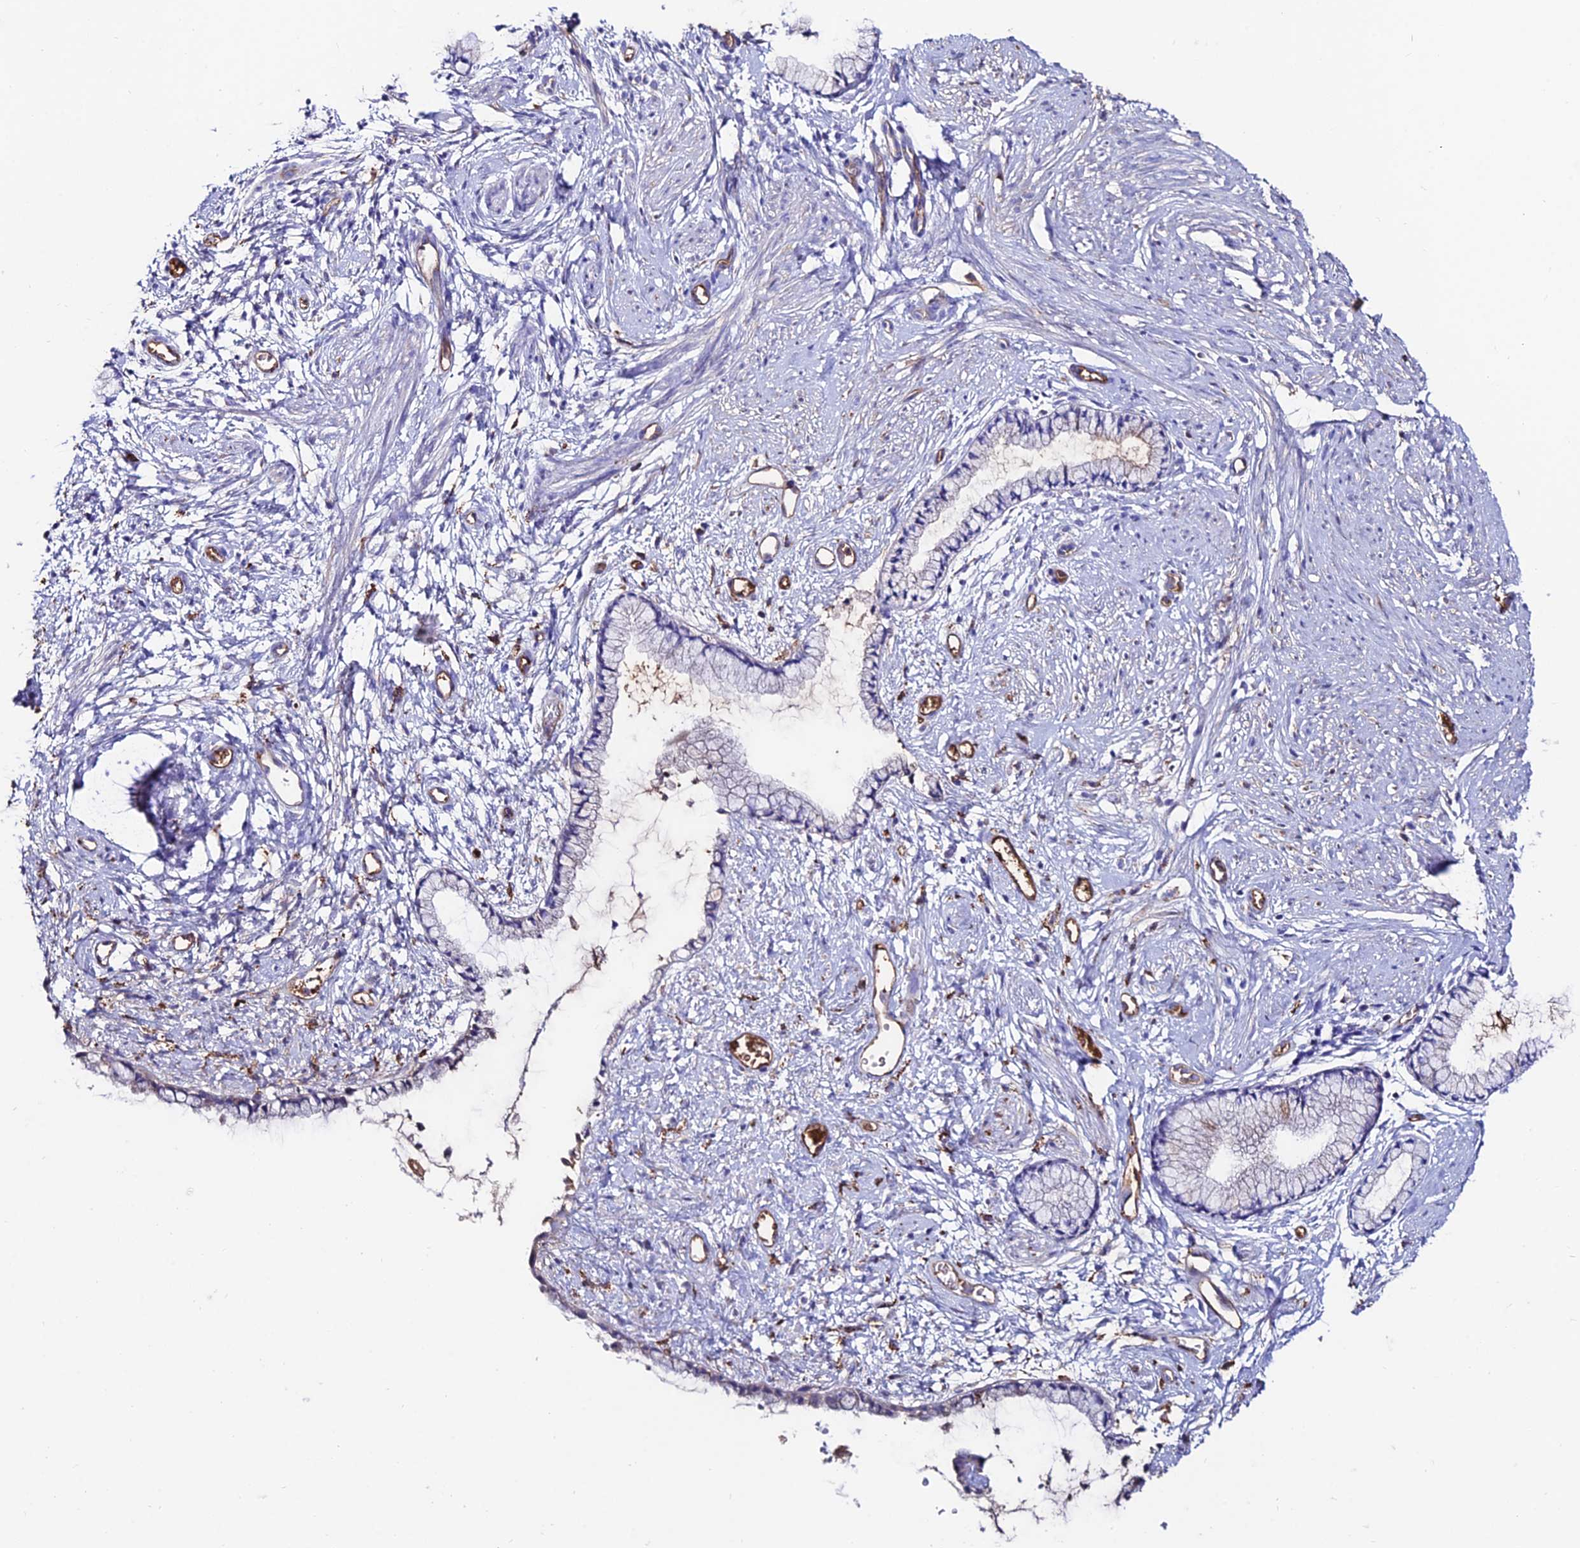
{"staining": {"intensity": "negative", "quantity": "none", "location": "none"}, "tissue": "cervix", "cell_type": "Glandular cells", "image_type": "normal", "snomed": [{"axis": "morphology", "description": "Normal tissue, NOS"}, {"axis": "topography", "description": "Cervix"}], "caption": "Immunohistochemistry micrograph of unremarkable cervix: cervix stained with DAB (3,3'-diaminobenzidine) demonstrates no significant protein expression in glandular cells. (Brightfield microscopy of DAB (3,3'-diaminobenzidine) IHC at high magnification).", "gene": "SLC25A16", "patient": {"sex": "female", "age": 57}}